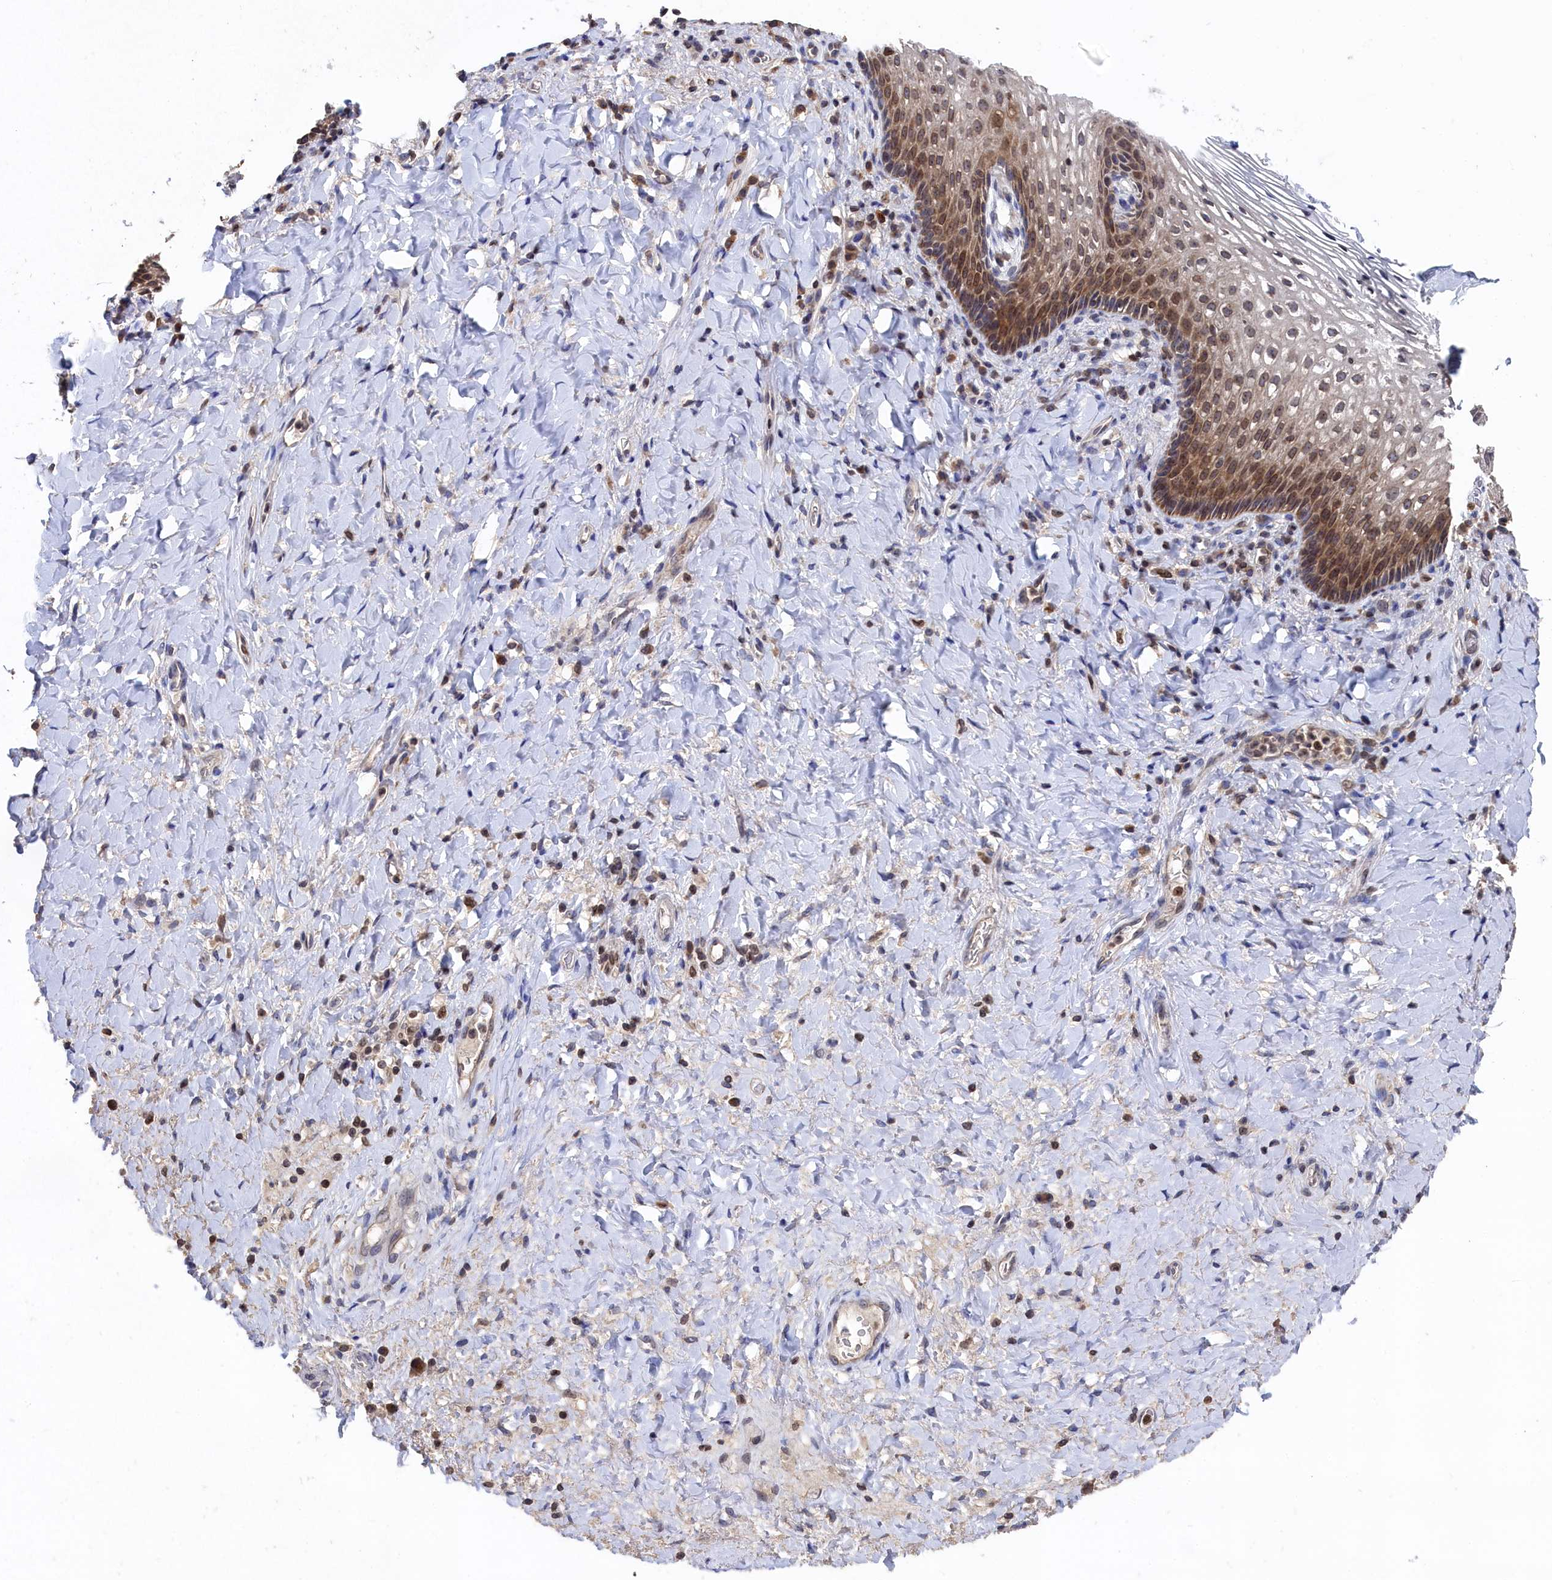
{"staining": {"intensity": "moderate", "quantity": ">75%", "location": "cytoplasmic/membranous,nuclear"}, "tissue": "vagina", "cell_type": "Squamous epithelial cells", "image_type": "normal", "snomed": [{"axis": "morphology", "description": "Normal tissue, NOS"}, {"axis": "topography", "description": "Vagina"}], "caption": "Vagina stained with DAB immunohistochemistry demonstrates medium levels of moderate cytoplasmic/membranous,nuclear positivity in approximately >75% of squamous epithelial cells.", "gene": "ANKEF1", "patient": {"sex": "female", "age": 60}}